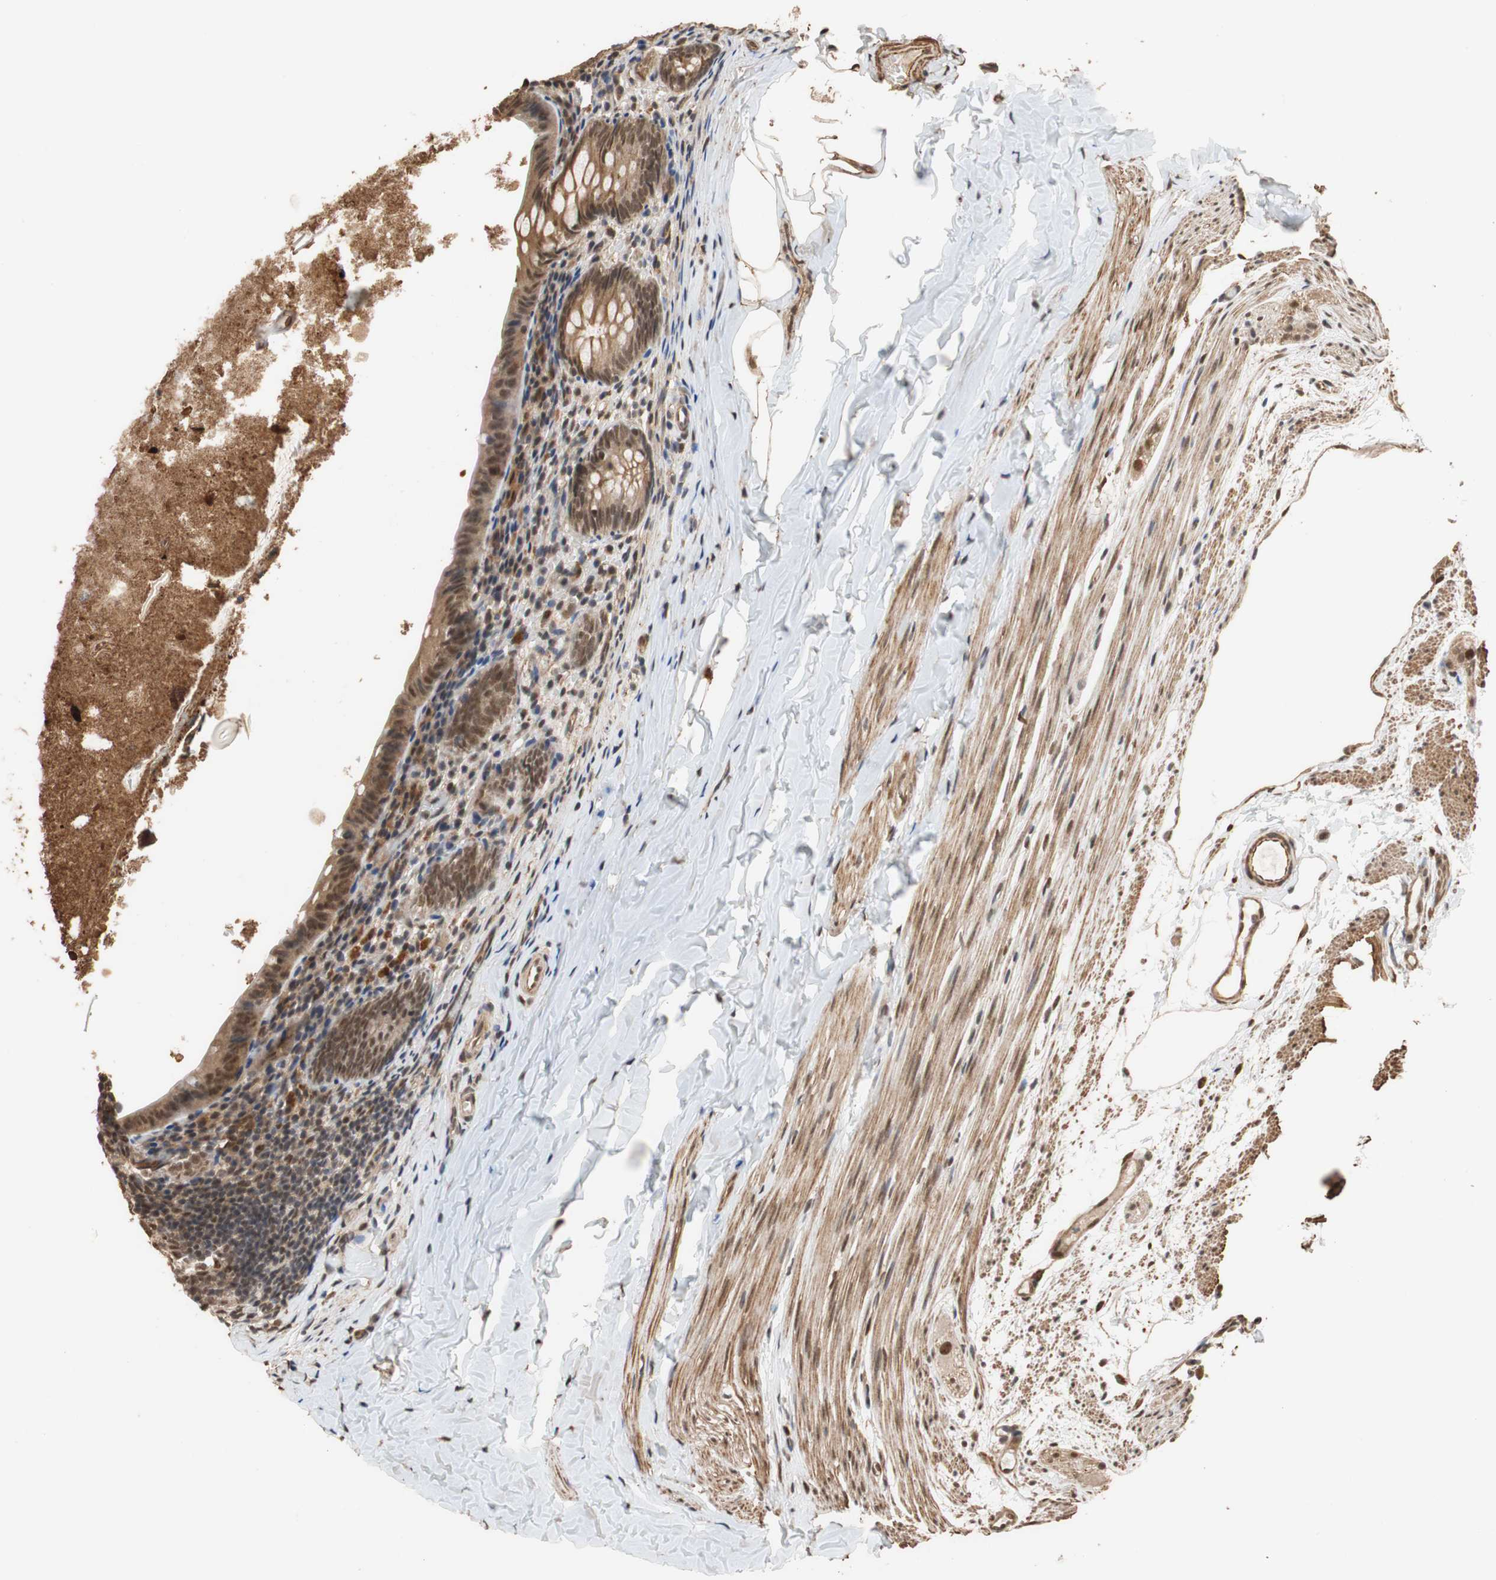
{"staining": {"intensity": "moderate", "quantity": ">75%", "location": "cytoplasmic/membranous,nuclear"}, "tissue": "appendix", "cell_type": "Glandular cells", "image_type": "normal", "snomed": [{"axis": "morphology", "description": "Normal tissue, NOS"}, {"axis": "topography", "description": "Appendix"}], "caption": "Immunohistochemistry micrograph of unremarkable appendix: appendix stained using IHC shows medium levels of moderate protein expression localized specifically in the cytoplasmic/membranous,nuclear of glandular cells, appearing as a cytoplasmic/membranous,nuclear brown color.", "gene": "CDC5L", "patient": {"sex": "female", "age": 10}}